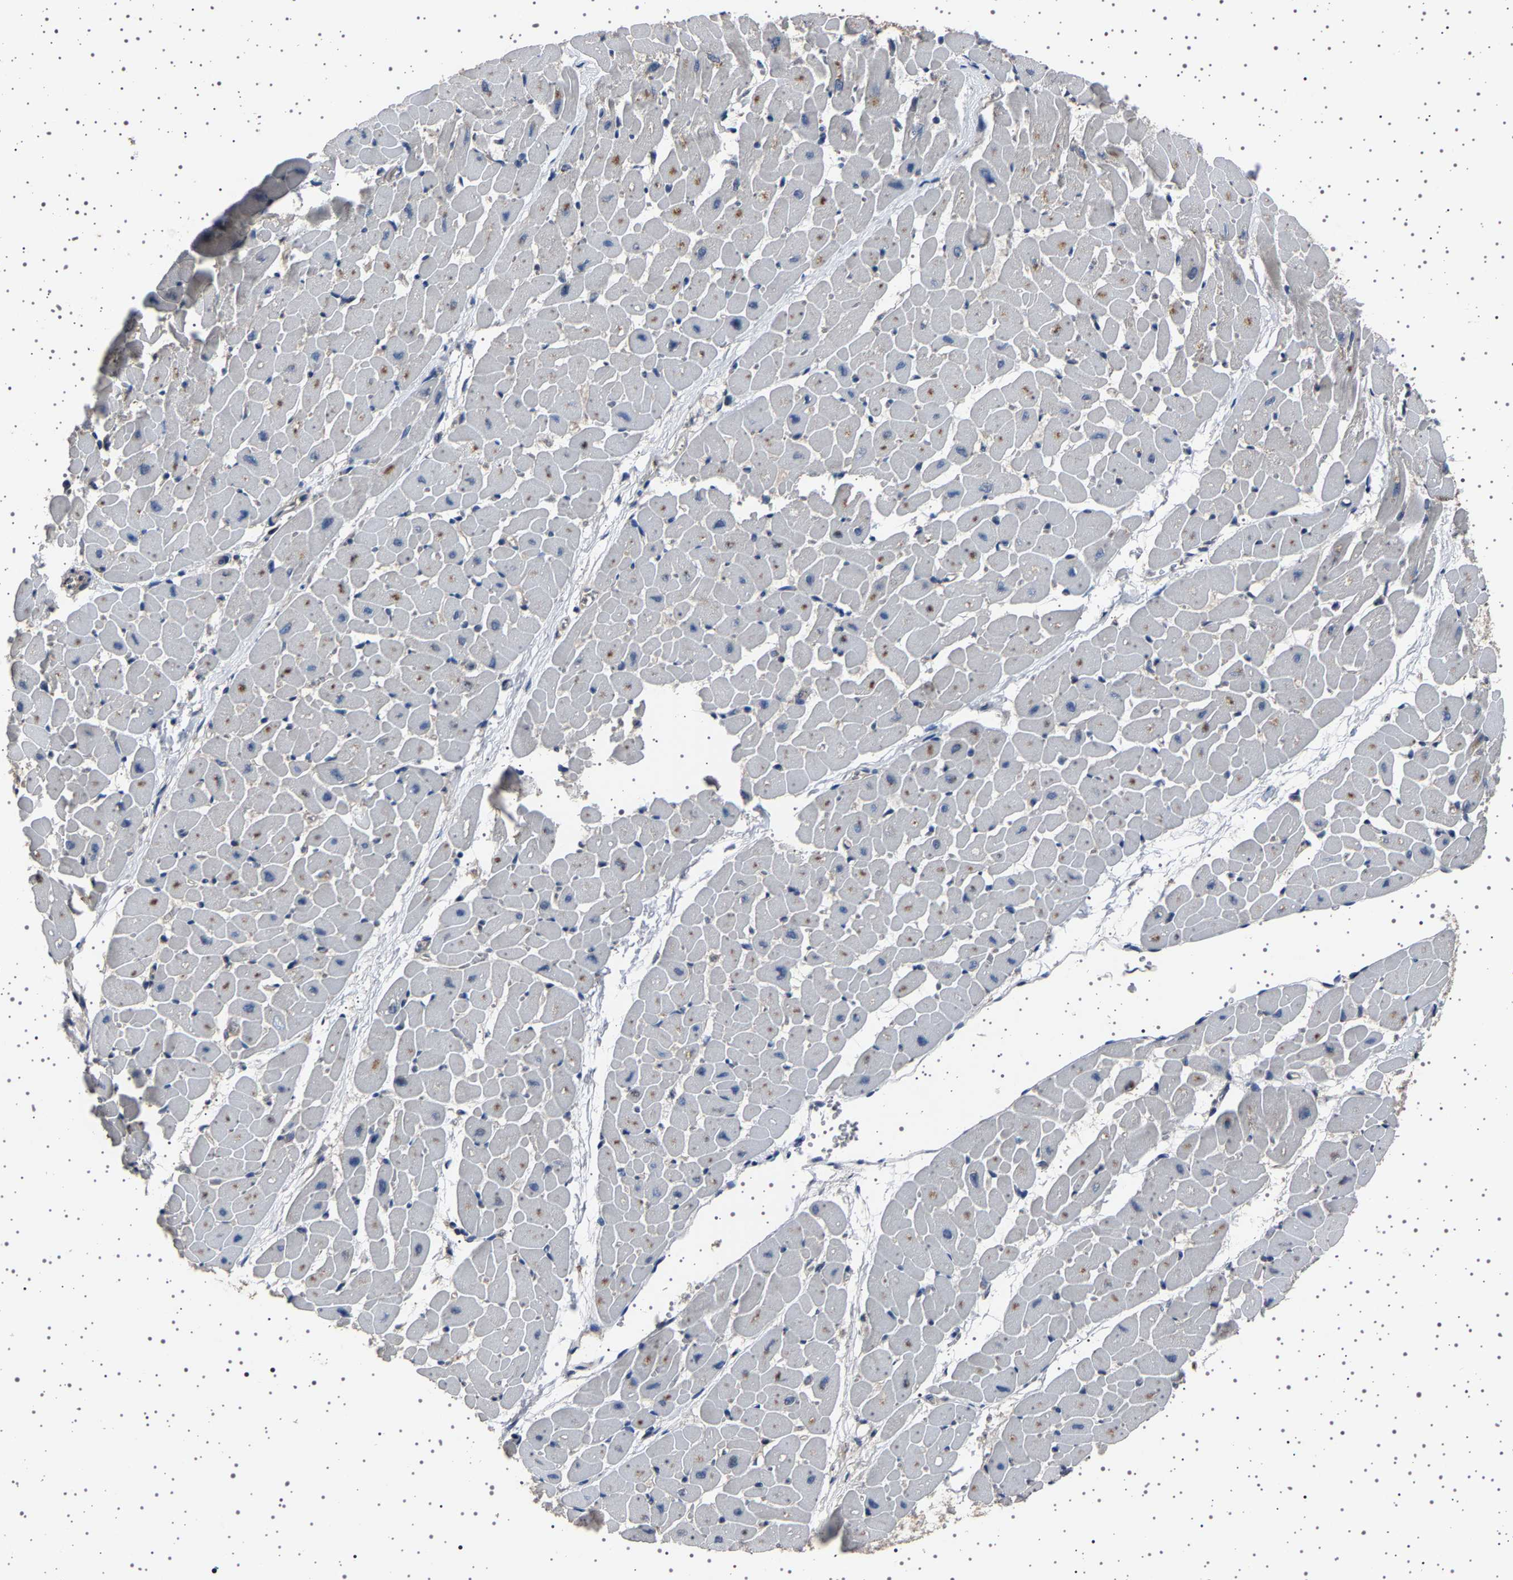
{"staining": {"intensity": "moderate", "quantity": "25%-75%", "location": "cytoplasmic/membranous"}, "tissue": "heart muscle", "cell_type": "Cardiomyocytes", "image_type": "normal", "snomed": [{"axis": "morphology", "description": "Normal tissue, NOS"}, {"axis": "topography", "description": "Heart"}], "caption": "The photomicrograph reveals staining of unremarkable heart muscle, revealing moderate cytoplasmic/membranous protein positivity (brown color) within cardiomyocytes. The staining was performed using DAB, with brown indicating positive protein expression. Nuclei are stained blue with hematoxylin.", "gene": "NCKAP1", "patient": {"sex": "male", "age": 45}}